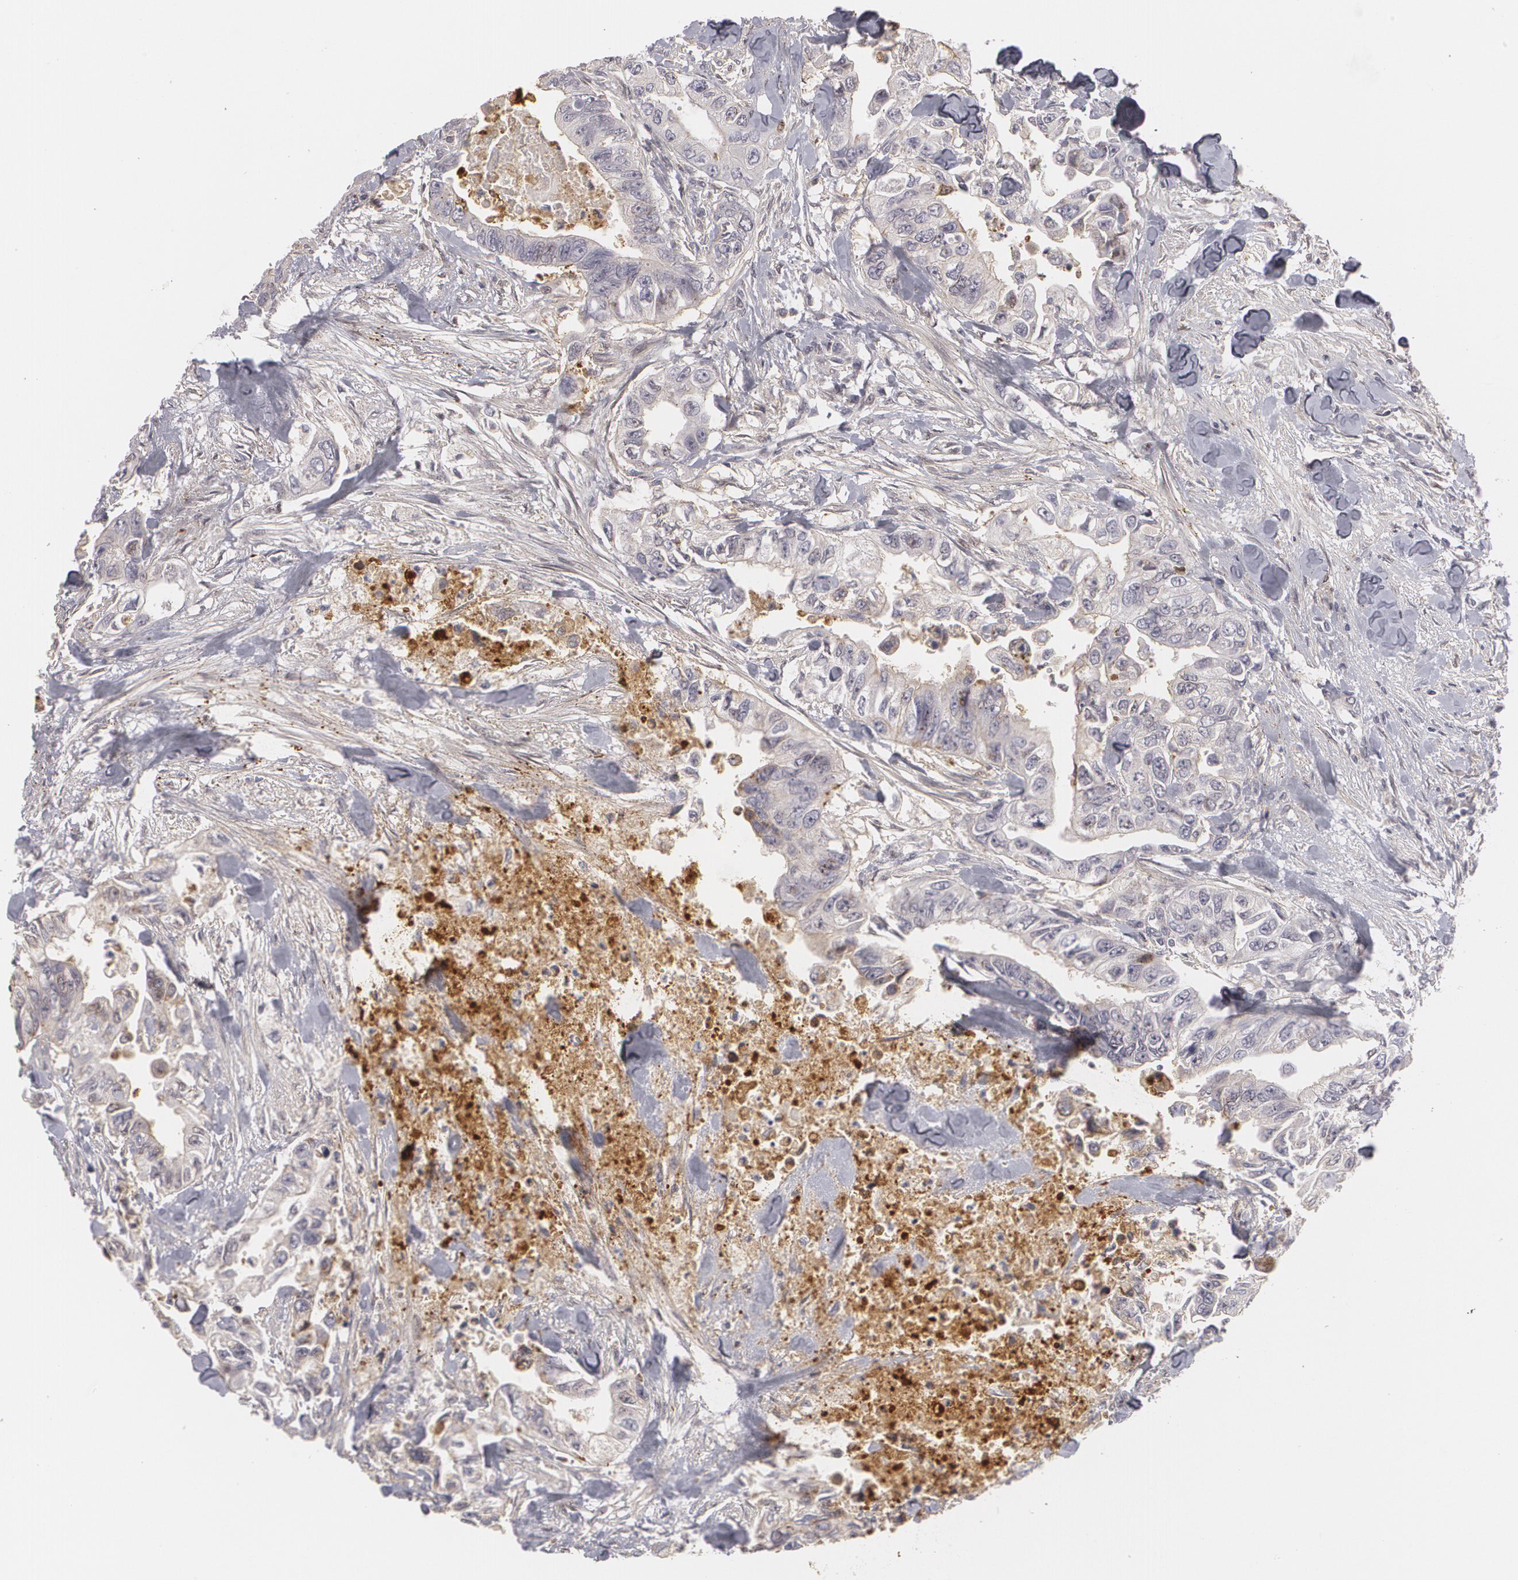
{"staining": {"intensity": "negative", "quantity": "none", "location": "none"}, "tissue": "colorectal cancer", "cell_type": "Tumor cells", "image_type": "cancer", "snomed": [{"axis": "morphology", "description": "Adenocarcinoma, NOS"}, {"axis": "topography", "description": "Colon"}], "caption": "High magnification brightfield microscopy of colorectal adenocarcinoma stained with DAB (3,3'-diaminobenzidine) (brown) and counterstained with hematoxylin (blue): tumor cells show no significant positivity.", "gene": "EFS", "patient": {"sex": "female", "age": 11}}